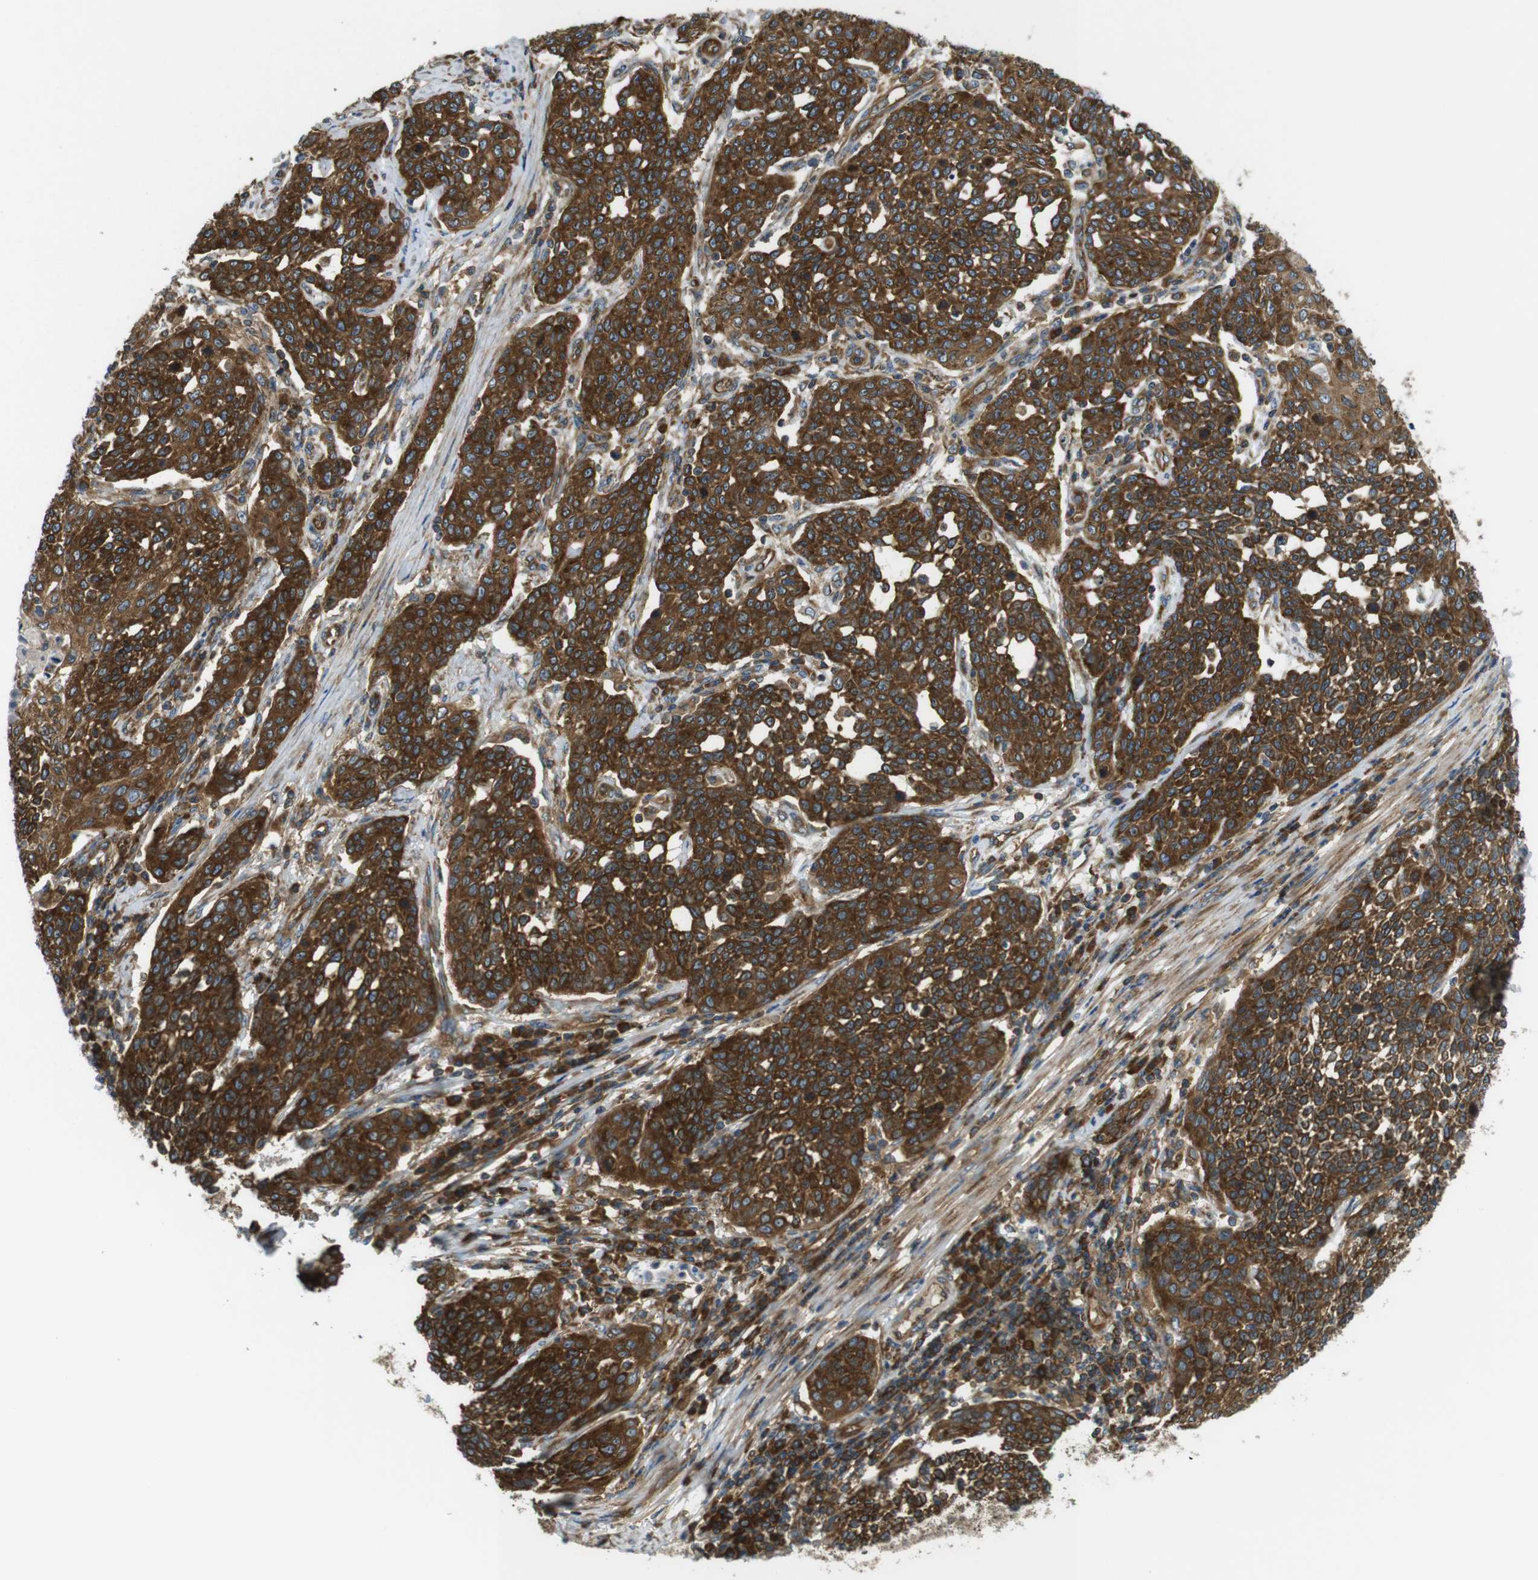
{"staining": {"intensity": "strong", "quantity": ">75%", "location": "cytoplasmic/membranous"}, "tissue": "cervical cancer", "cell_type": "Tumor cells", "image_type": "cancer", "snomed": [{"axis": "morphology", "description": "Squamous cell carcinoma, NOS"}, {"axis": "topography", "description": "Cervix"}], "caption": "Protein expression analysis of cervical cancer demonstrates strong cytoplasmic/membranous positivity in approximately >75% of tumor cells.", "gene": "TSC1", "patient": {"sex": "female", "age": 34}}